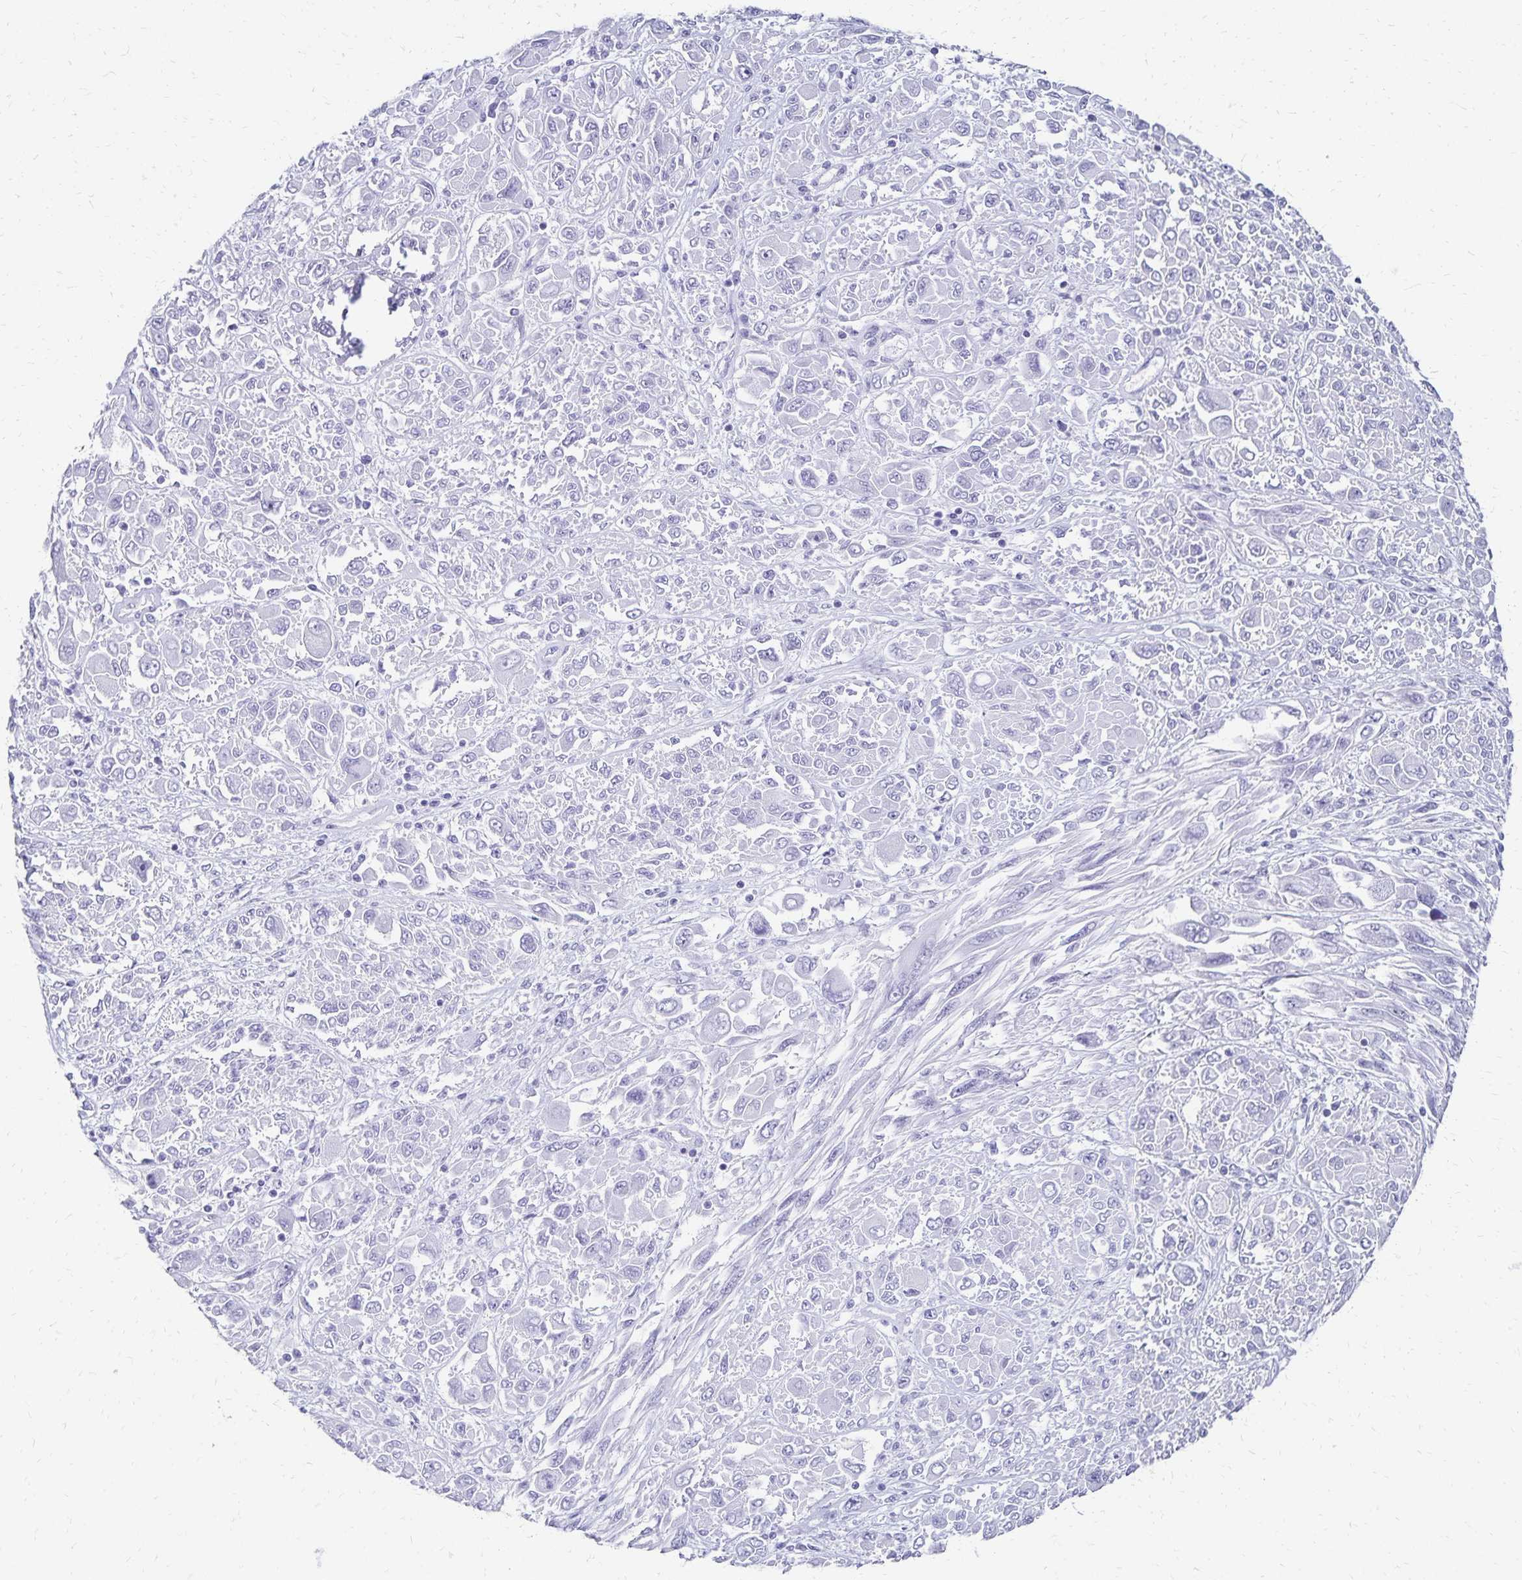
{"staining": {"intensity": "negative", "quantity": "none", "location": "none"}, "tissue": "melanoma", "cell_type": "Tumor cells", "image_type": "cancer", "snomed": [{"axis": "morphology", "description": "Malignant melanoma, NOS"}, {"axis": "topography", "description": "Skin"}], "caption": "An immunohistochemistry (IHC) image of malignant melanoma is shown. There is no staining in tumor cells of malignant melanoma.", "gene": "GIP", "patient": {"sex": "female", "age": 91}}